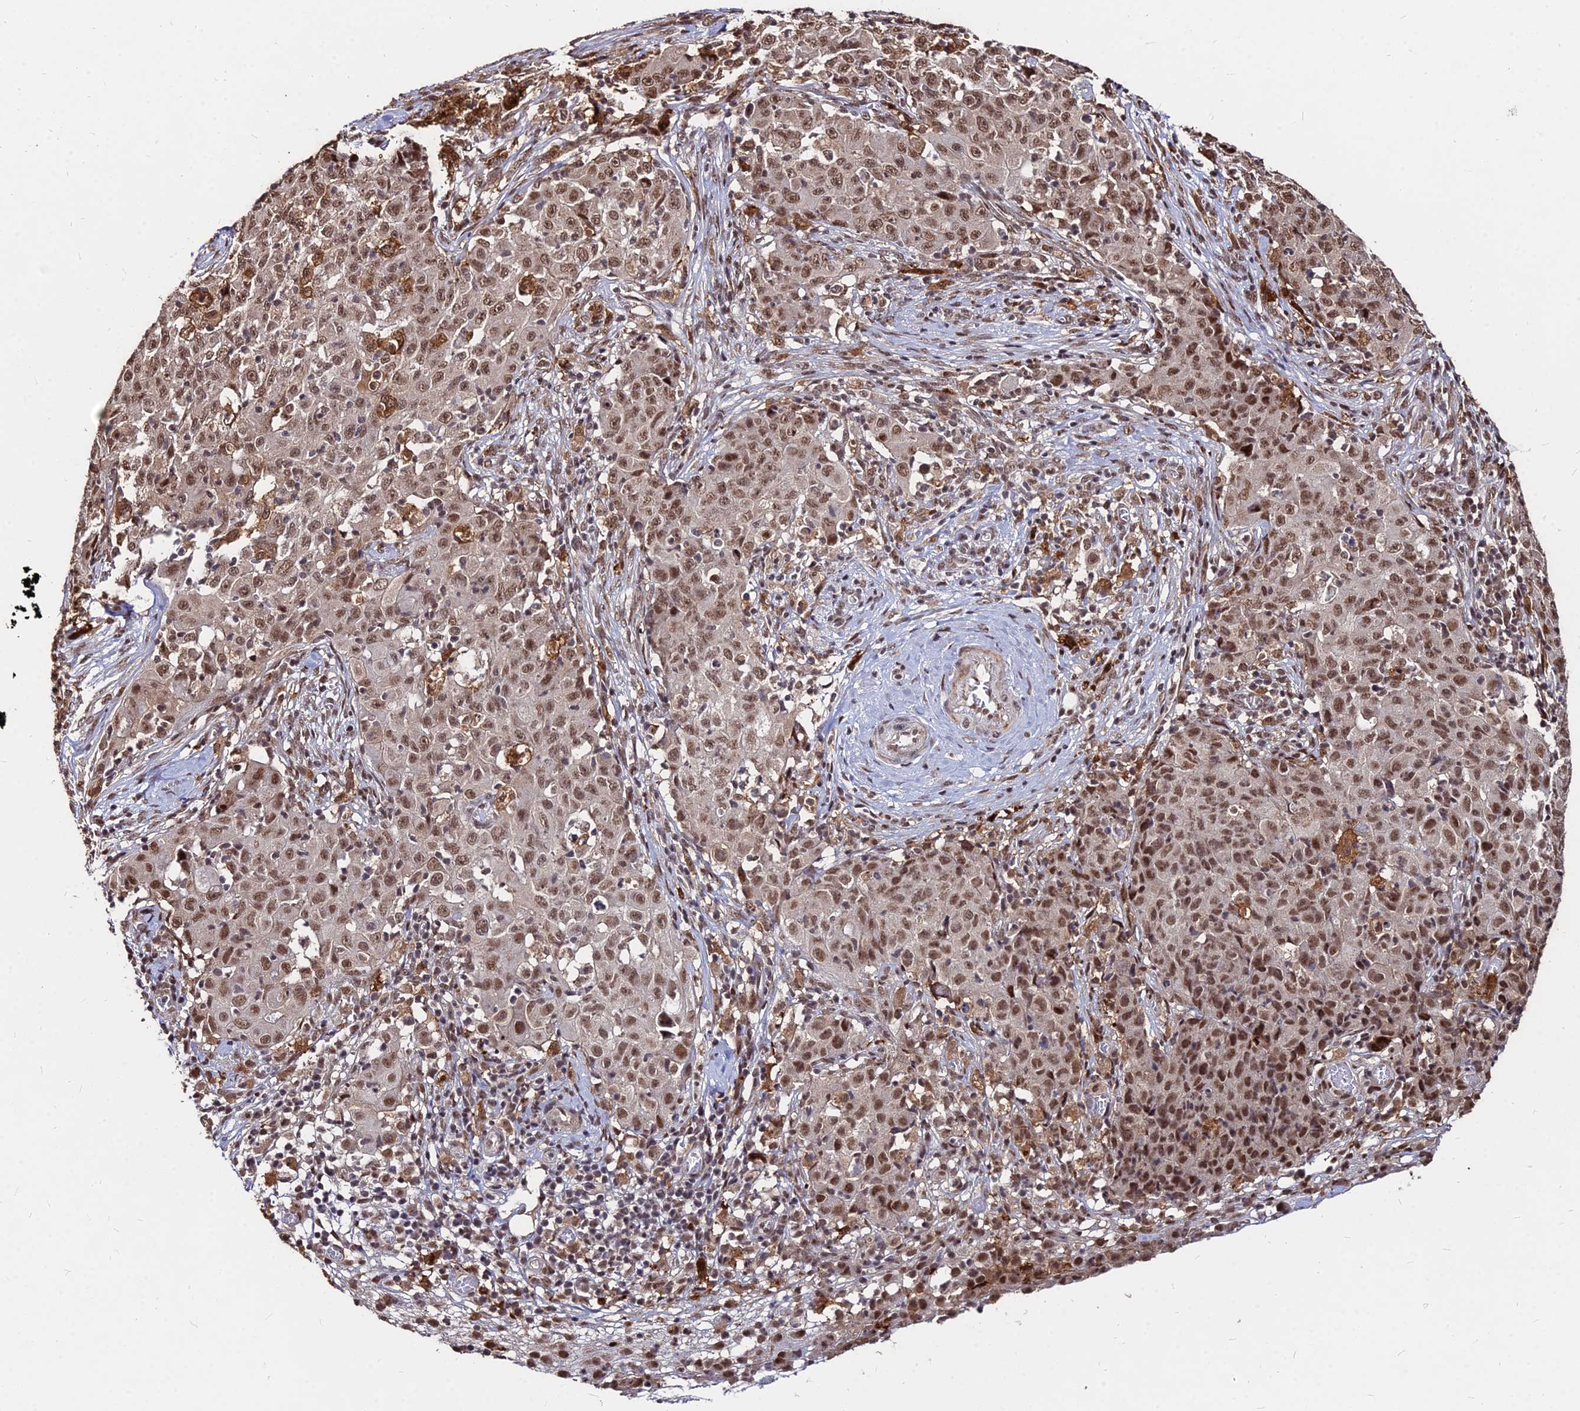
{"staining": {"intensity": "moderate", "quantity": ">75%", "location": "nuclear"}, "tissue": "ovarian cancer", "cell_type": "Tumor cells", "image_type": "cancer", "snomed": [{"axis": "morphology", "description": "Carcinoma, endometroid"}, {"axis": "topography", "description": "Ovary"}], "caption": "Moderate nuclear positivity is present in about >75% of tumor cells in ovarian endometroid carcinoma.", "gene": "ZBED4", "patient": {"sex": "female", "age": 42}}